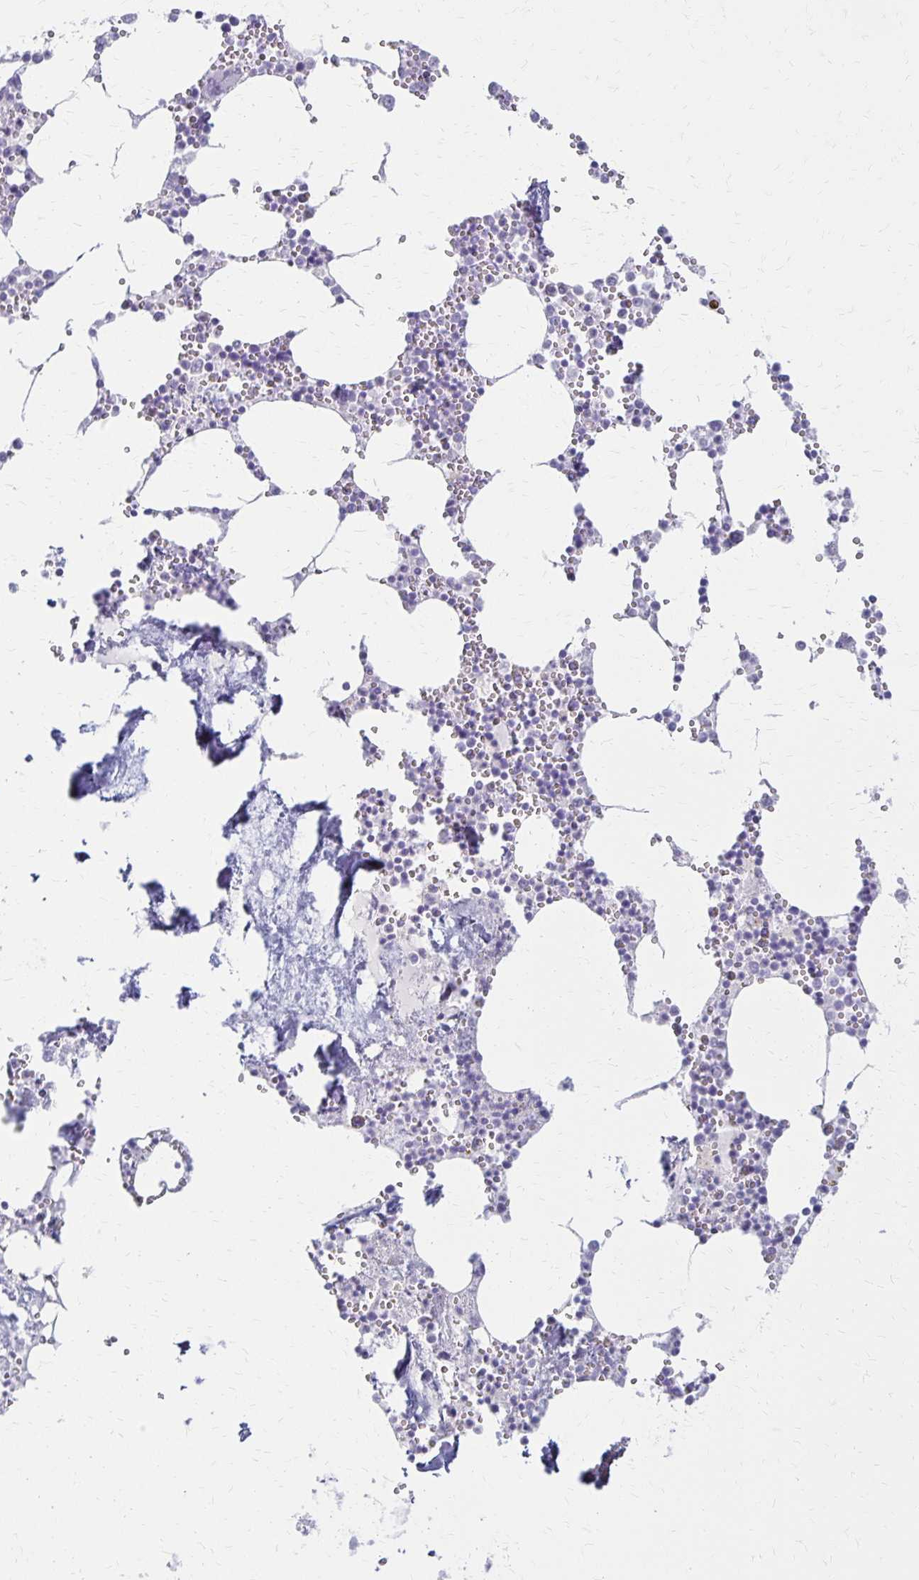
{"staining": {"intensity": "negative", "quantity": "none", "location": "none"}, "tissue": "bone marrow", "cell_type": "Hematopoietic cells", "image_type": "normal", "snomed": [{"axis": "morphology", "description": "Normal tissue, NOS"}, {"axis": "topography", "description": "Bone marrow"}], "caption": "Bone marrow stained for a protein using immunohistochemistry displays no positivity hematopoietic cells.", "gene": "IVL", "patient": {"sex": "male", "age": 54}}